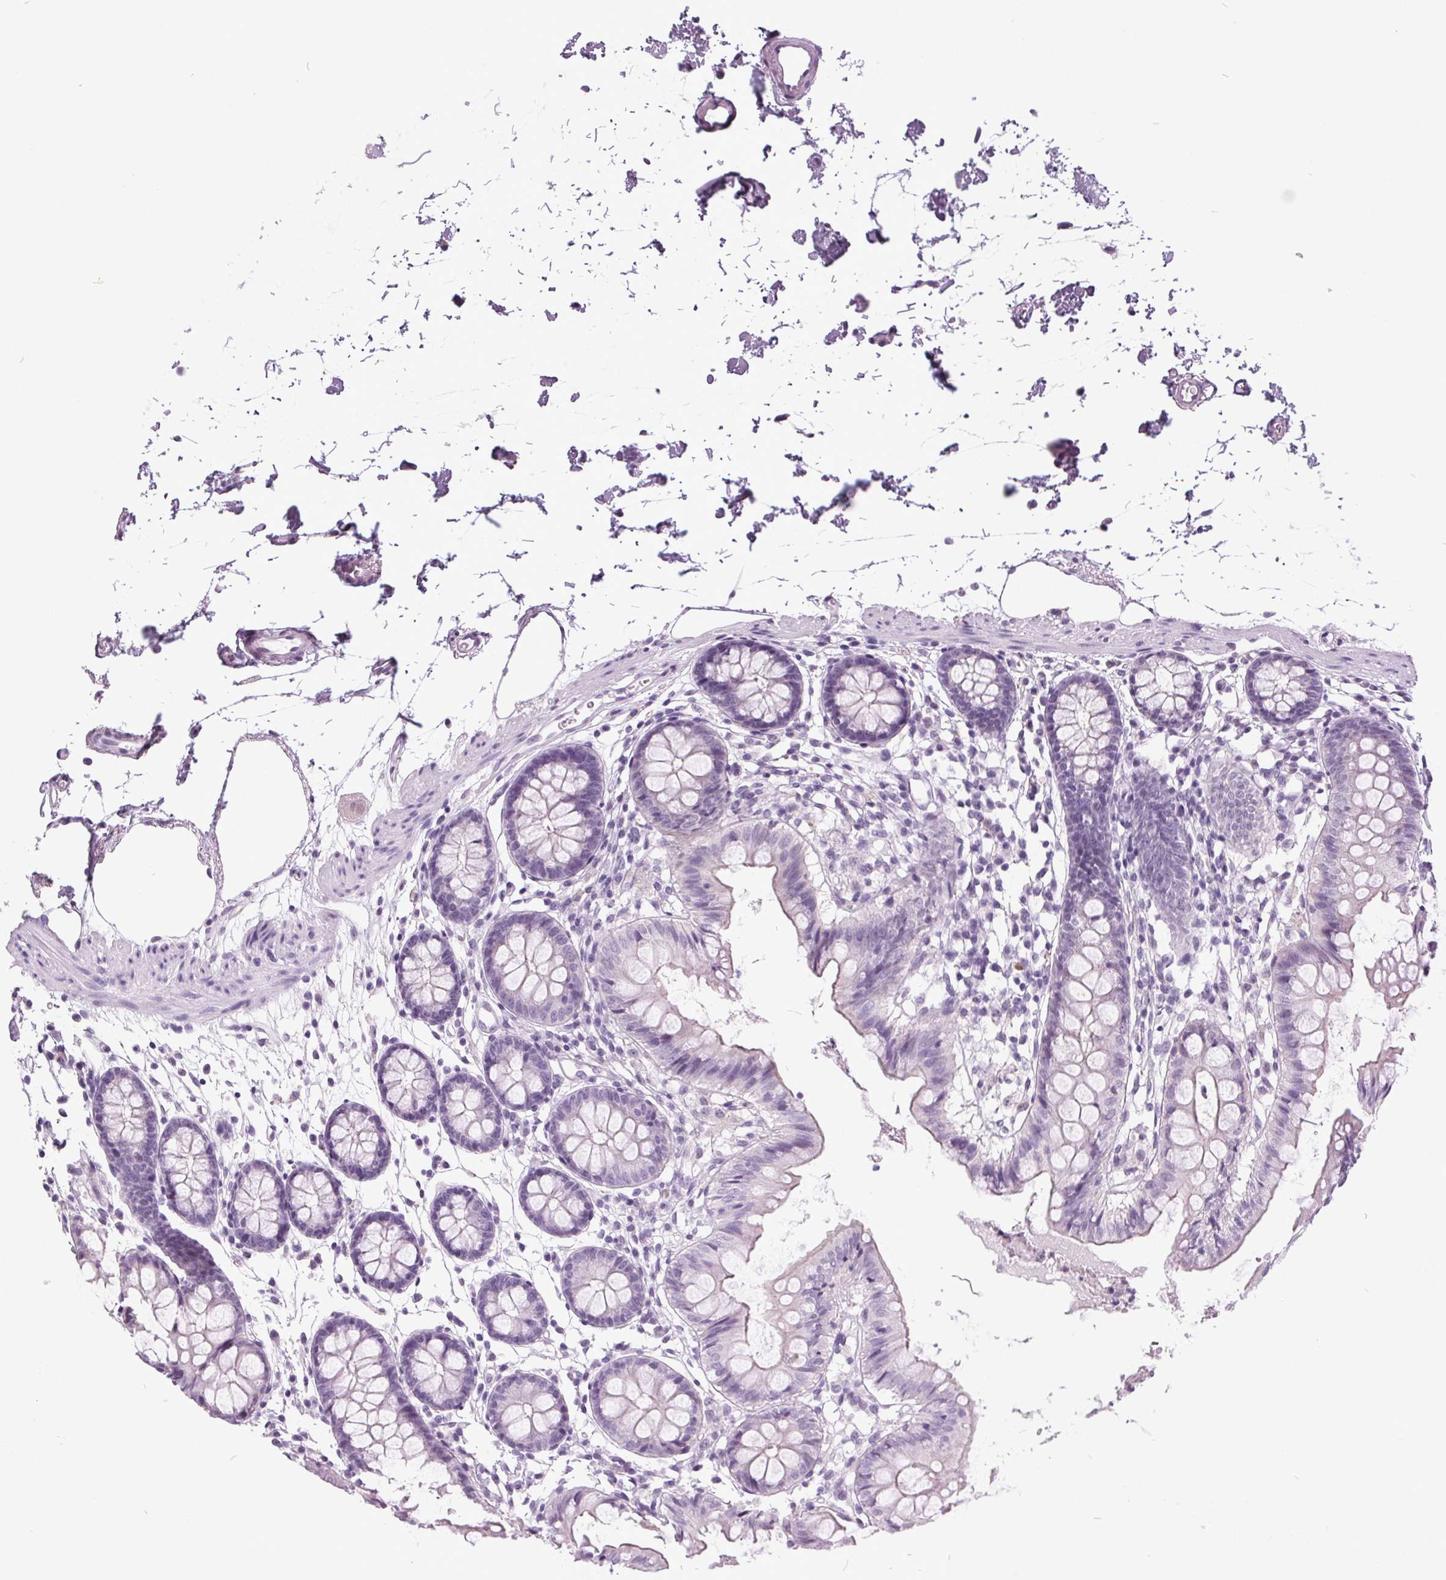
{"staining": {"intensity": "negative", "quantity": "none", "location": "none"}, "tissue": "colon", "cell_type": "Endothelial cells", "image_type": "normal", "snomed": [{"axis": "morphology", "description": "Normal tissue, NOS"}, {"axis": "topography", "description": "Colon"}], "caption": "The immunohistochemistry photomicrograph has no significant expression in endothelial cells of colon.", "gene": "ODAD2", "patient": {"sex": "female", "age": 84}}